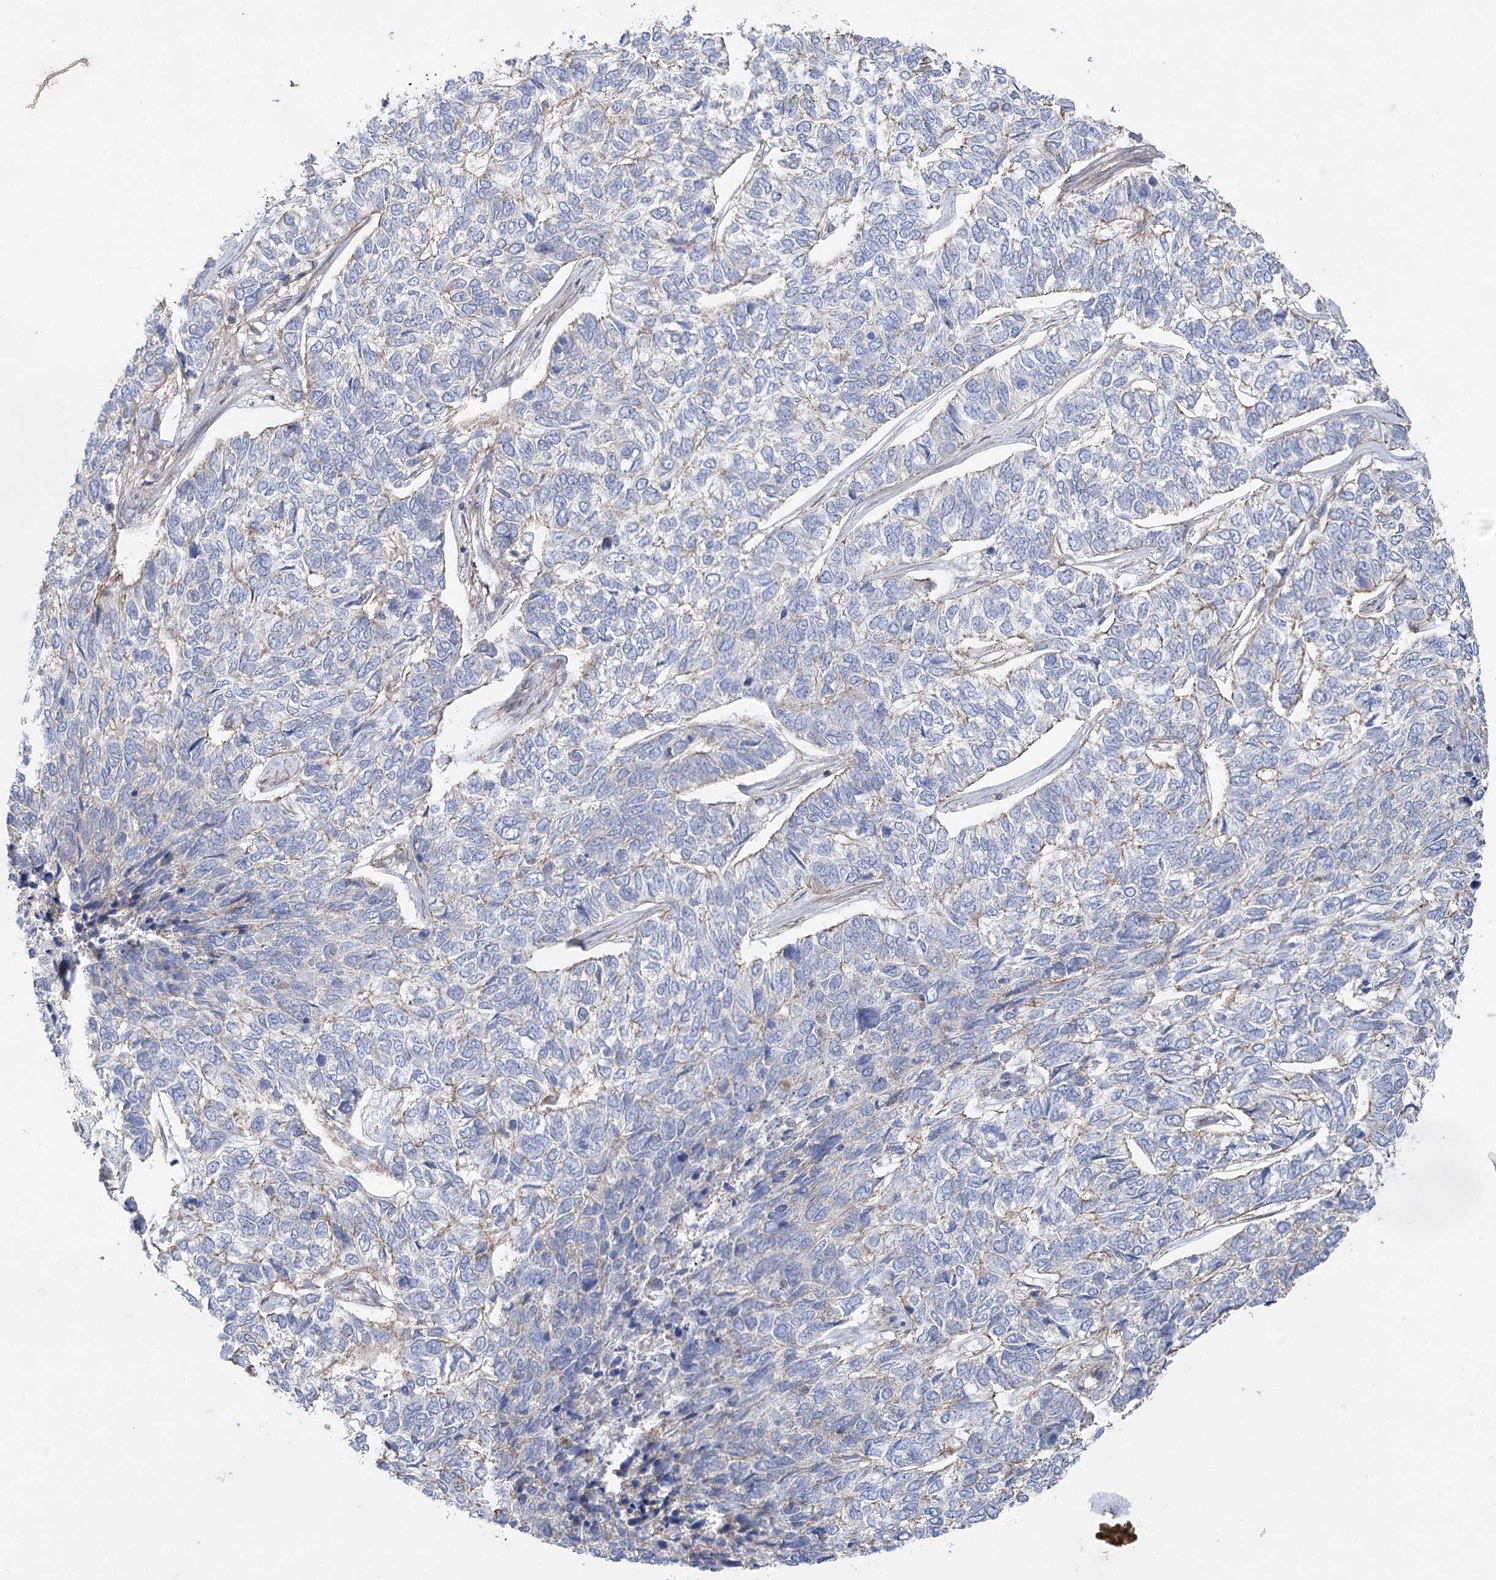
{"staining": {"intensity": "negative", "quantity": "none", "location": "none"}, "tissue": "skin cancer", "cell_type": "Tumor cells", "image_type": "cancer", "snomed": [{"axis": "morphology", "description": "Basal cell carcinoma"}, {"axis": "topography", "description": "Skin"}], "caption": "Human basal cell carcinoma (skin) stained for a protein using immunohistochemistry reveals no staining in tumor cells.", "gene": "LARP1B", "patient": {"sex": "female", "age": 65}}